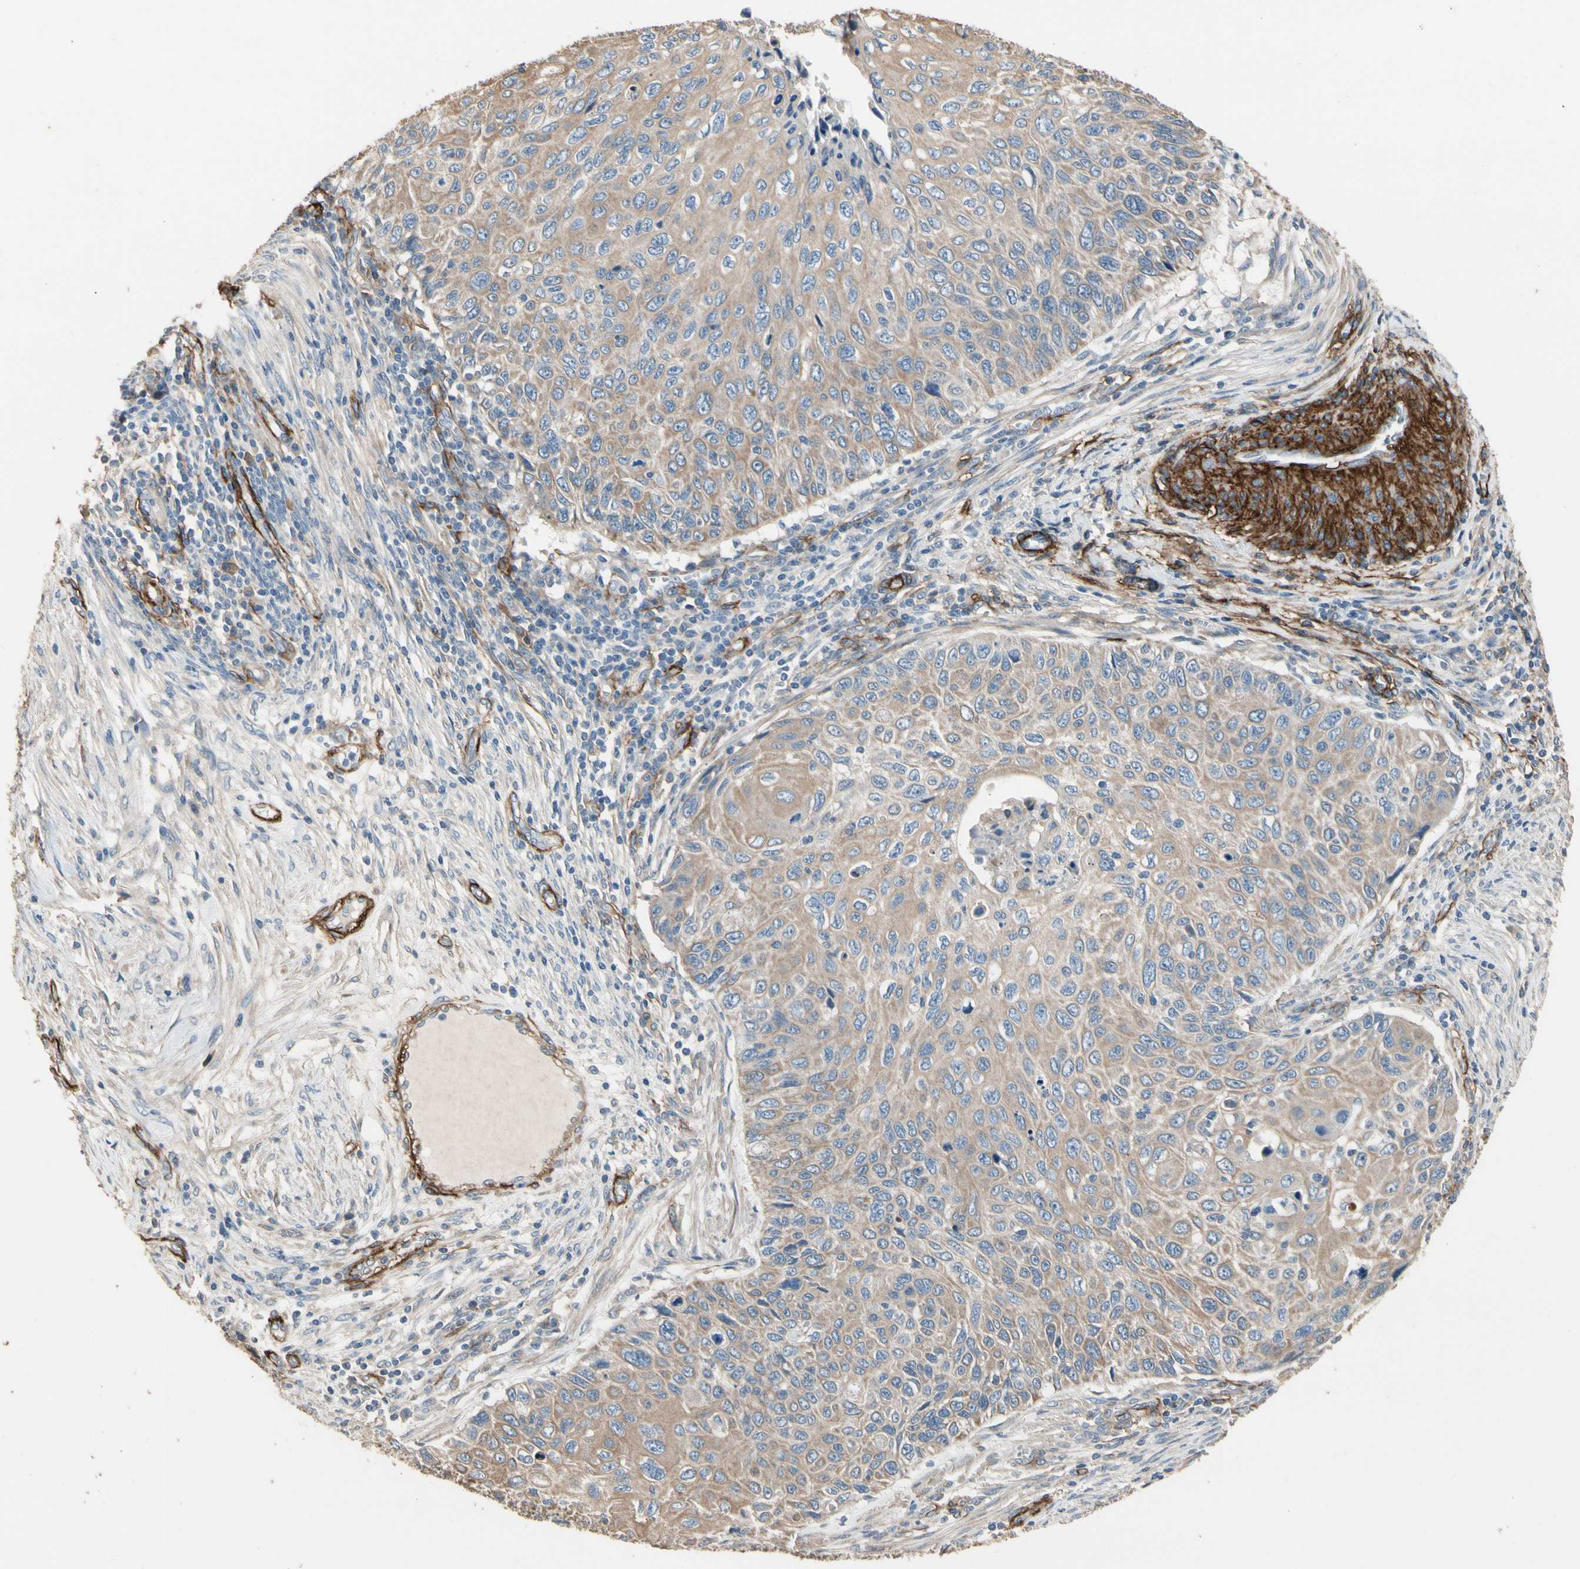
{"staining": {"intensity": "weak", "quantity": ">75%", "location": "cytoplasmic/membranous"}, "tissue": "cervical cancer", "cell_type": "Tumor cells", "image_type": "cancer", "snomed": [{"axis": "morphology", "description": "Squamous cell carcinoma, NOS"}, {"axis": "topography", "description": "Cervix"}], "caption": "The immunohistochemical stain labels weak cytoplasmic/membranous expression in tumor cells of squamous cell carcinoma (cervical) tissue.", "gene": "SUSD2", "patient": {"sex": "female", "age": 70}}